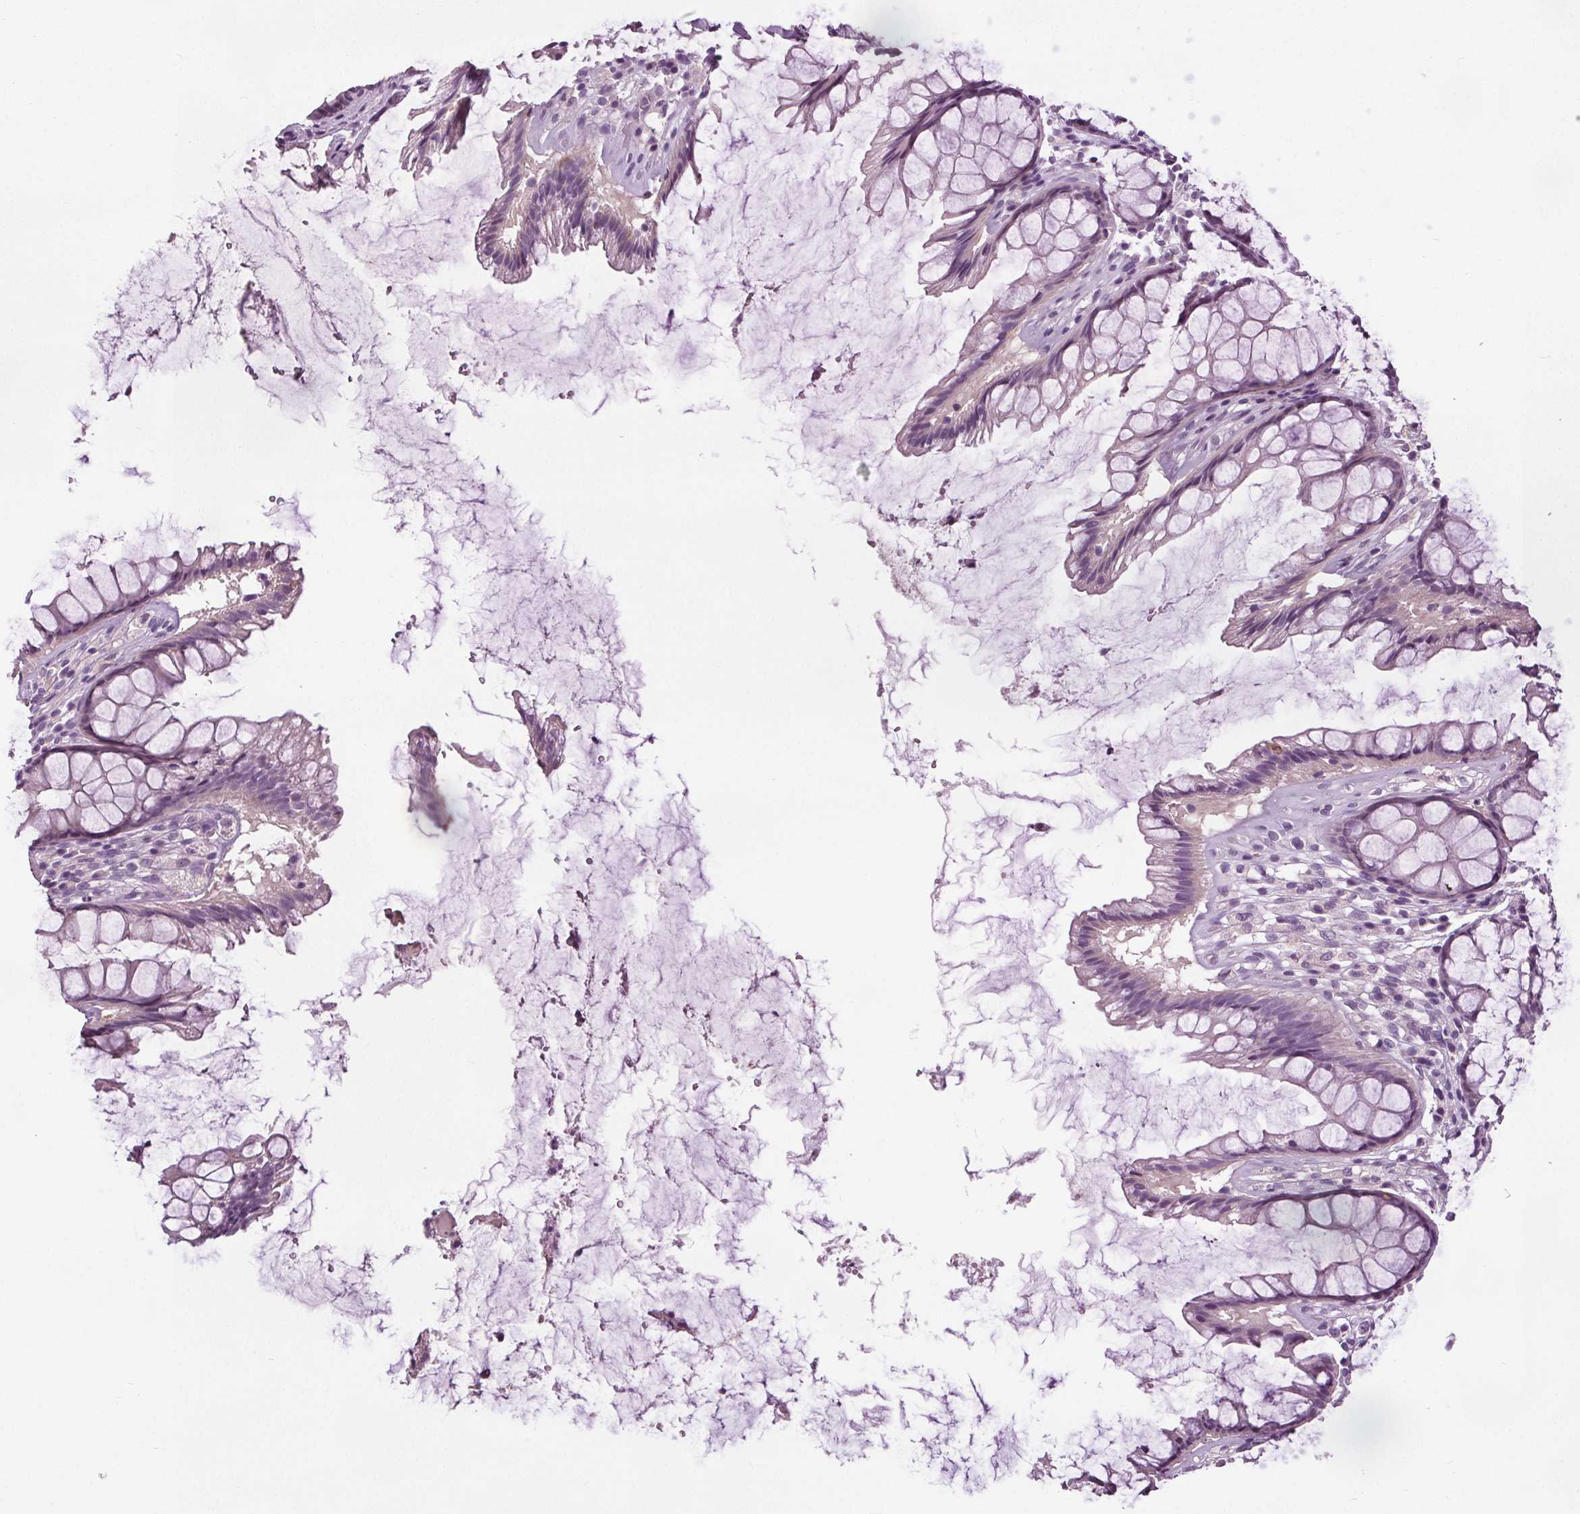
{"staining": {"intensity": "negative", "quantity": "none", "location": "none"}, "tissue": "rectum", "cell_type": "Glandular cells", "image_type": "normal", "snomed": [{"axis": "morphology", "description": "Normal tissue, NOS"}, {"axis": "topography", "description": "Rectum"}], "caption": "DAB (3,3'-diaminobenzidine) immunohistochemical staining of unremarkable rectum shows no significant positivity in glandular cells.", "gene": "RASA1", "patient": {"sex": "male", "age": 72}}